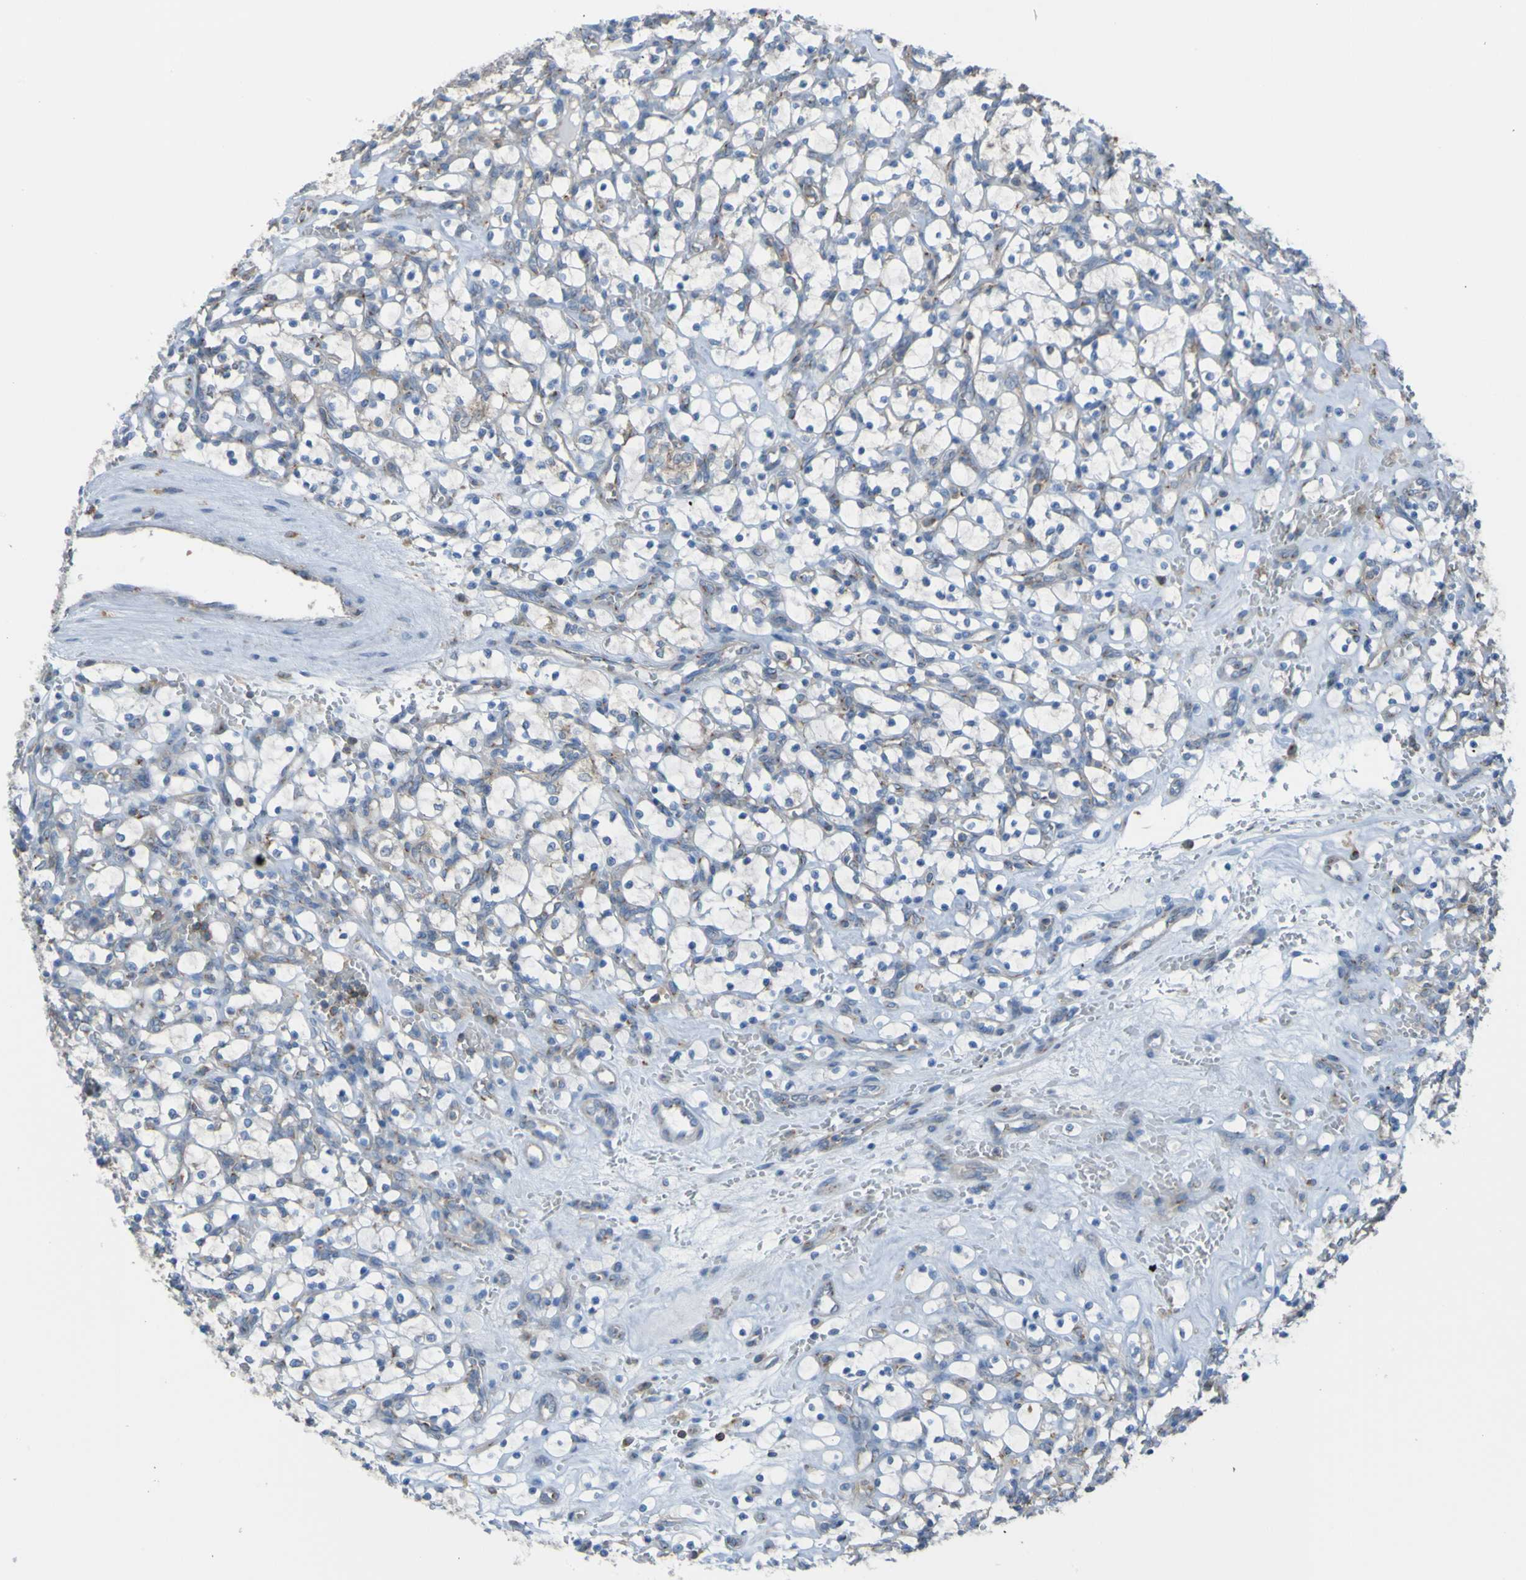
{"staining": {"intensity": "moderate", "quantity": "<25%", "location": "cytoplasmic/membranous"}, "tissue": "renal cancer", "cell_type": "Tumor cells", "image_type": "cancer", "snomed": [{"axis": "morphology", "description": "Adenocarcinoma, NOS"}, {"axis": "topography", "description": "Kidney"}], "caption": "Immunohistochemical staining of adenocarcinoma (renal) reveals low levels of moderate cytoplasmic/membranous protein positivity in approximately <25% of tumor cells.", "gene": "MINAR1", "patient": {"sex": "female", "age": 69}}